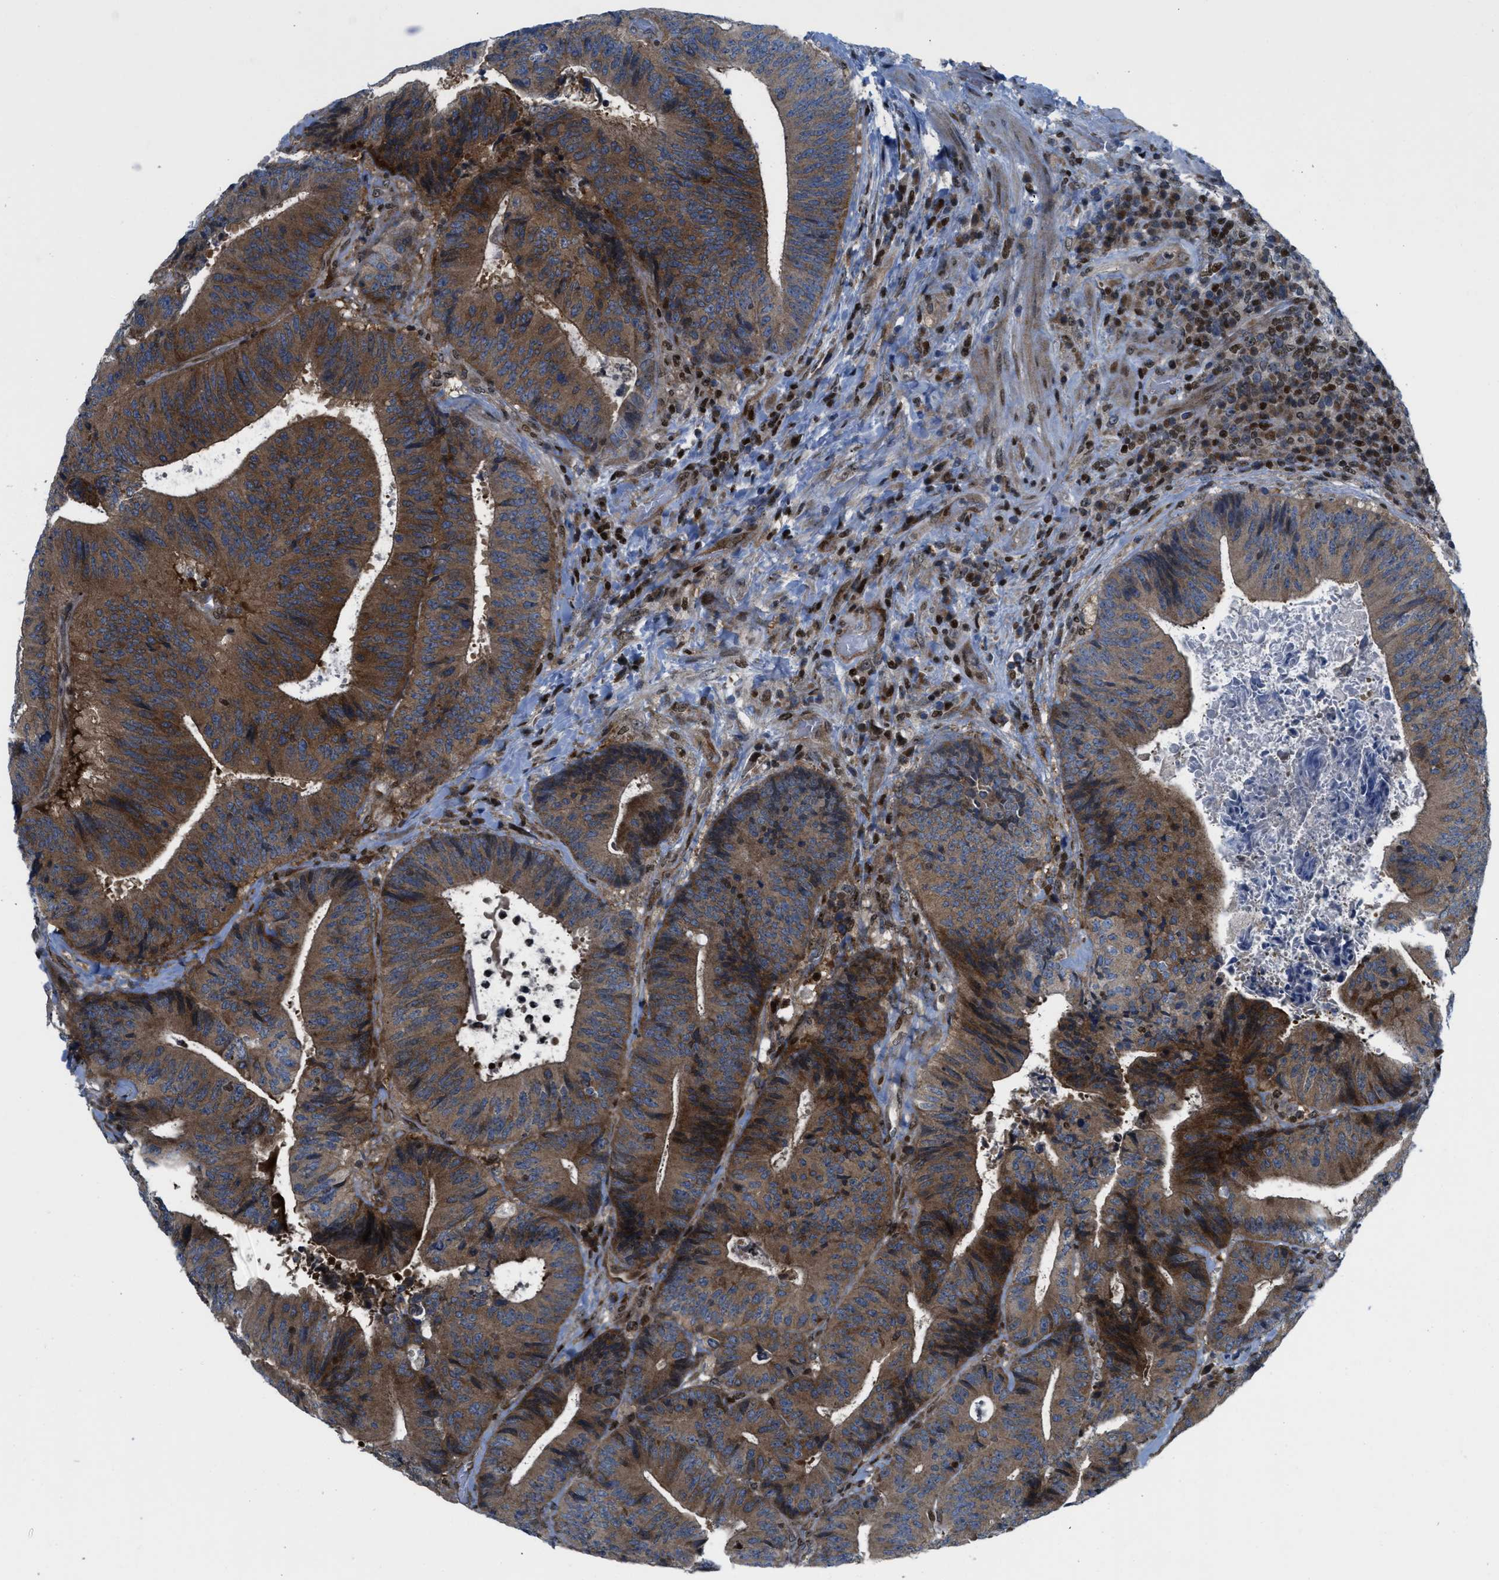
{"staining": {"intensity": "moderate", "quantity": ">75%", "location": "cytoplasmic/membranous"}, "tissue": "colorectal cancer", "cell_type": "Tumor cells", "image_type": "cancer", "snomed": [{"axis": "morphology", "description": "Adenocarcinoma, NOS"}, {"axis": "topography", "description": "Rectum"}], "caption": "High-magnification brightfield microscopy of adenocarcinoma (colorectal) stained with DAB (brown) and counterstained with hematoxylin (blue). tumor cells exhibit moderate cytoplasmic/membranous positivity is appreciated in about>75% of cells. (Brightfield microscopy of DAB IHC at high magnification).", "gene": "PPP2CB", "patient": {"sex": "male", "age": 72}}